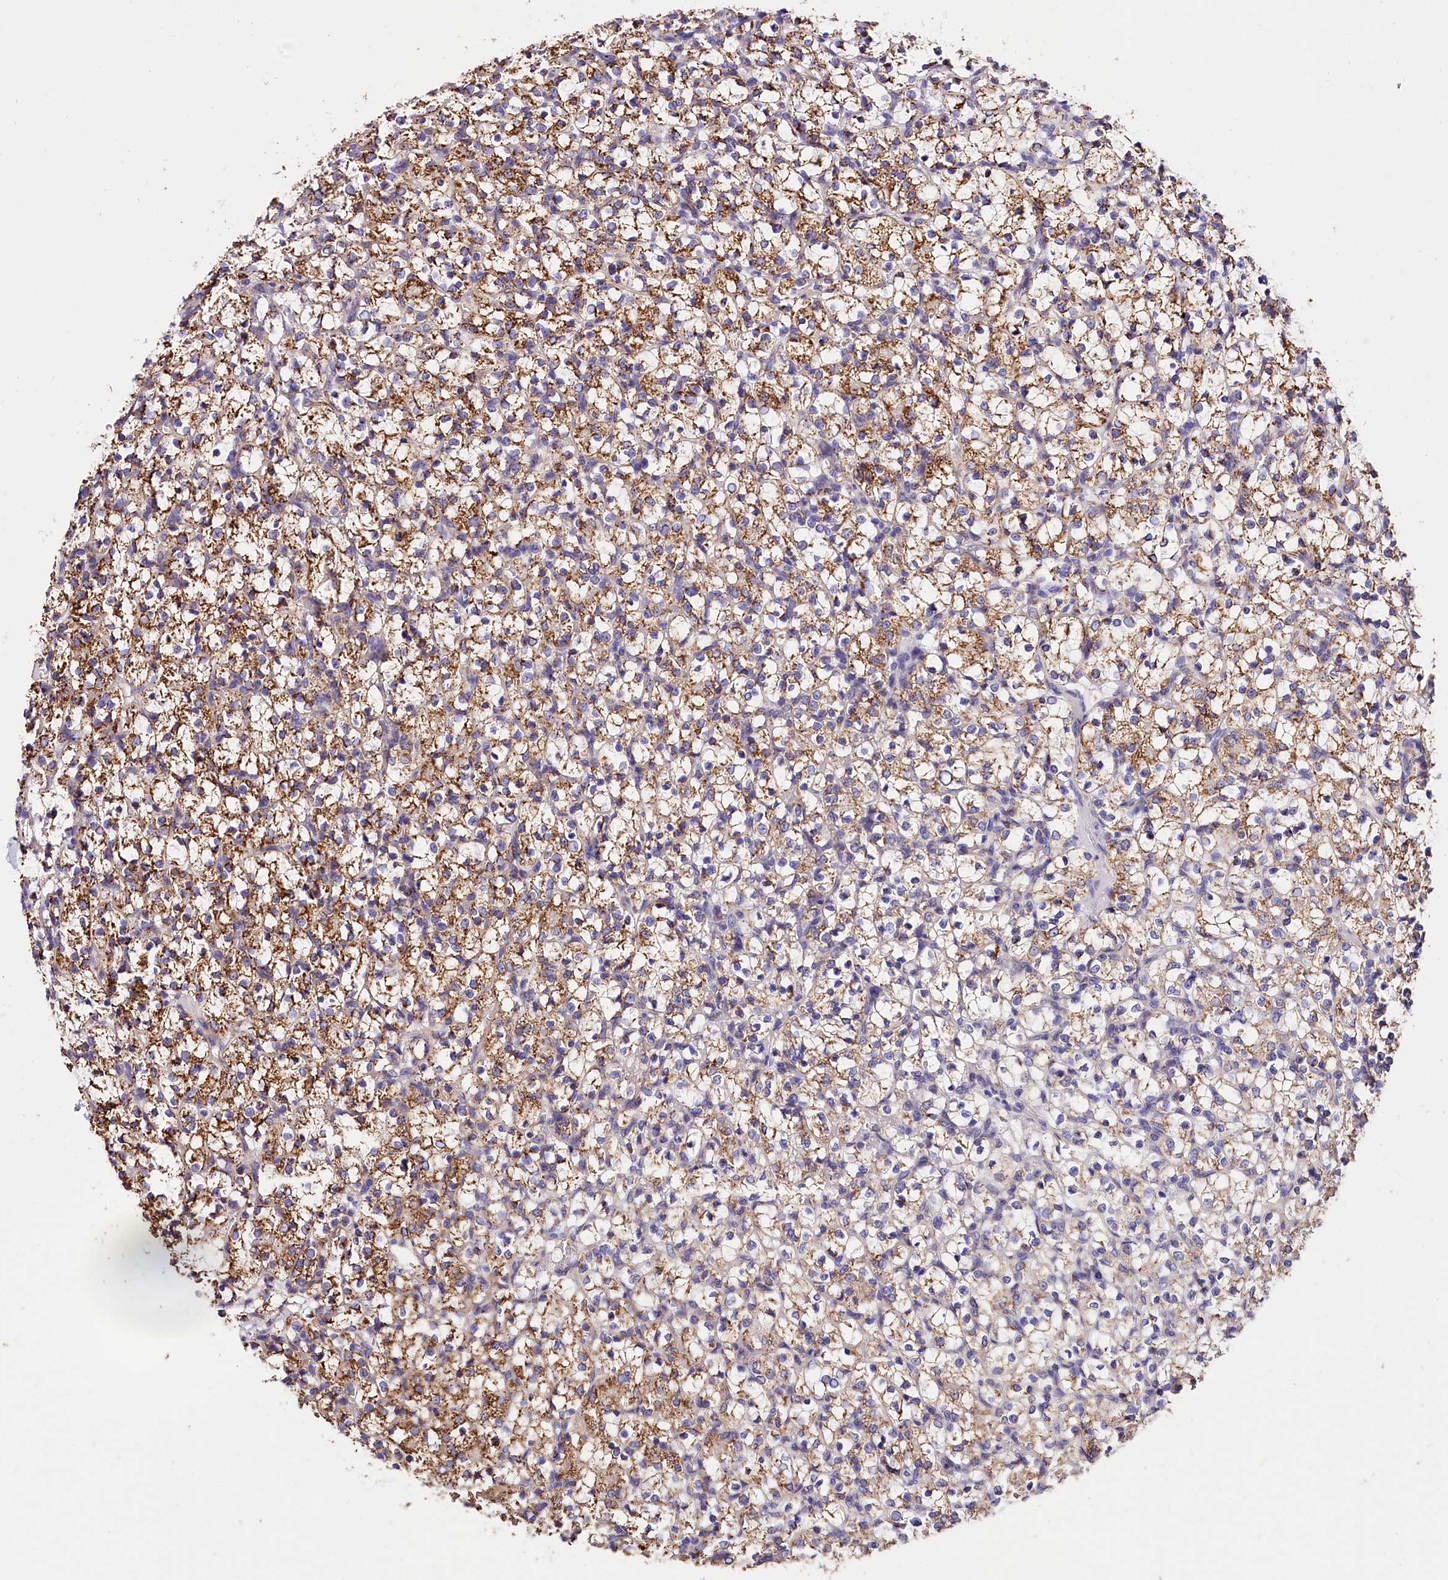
{"staining": {"intensity": "moderate", "quantity": "25%-75%", "location": "cytoplasmic/membranous"}, "tissue": "renal cancer", "cell_type": "Tumor cells", "image_type": "cancer", "snomed": [{"axis": "morphology", "description": "Adenocarcinoma, NOS"}, {"axis": "topography", "description": "Kidney"}], "caption": "Immunohistochemistry staining of adenocarcinoma (renal), which reveals medium levels of moderate cytoplasmic/membranous positivity in about 25%-75% of tumor cells indicating moderate cytoplasmic/membranous protein staining. The staining was performed using DAB (brown) for protein detection and nuclei were counterstained in hematoxylin (blue).", "gene": "ACAA2", "patient": {"sex": "female", "age": 69}}